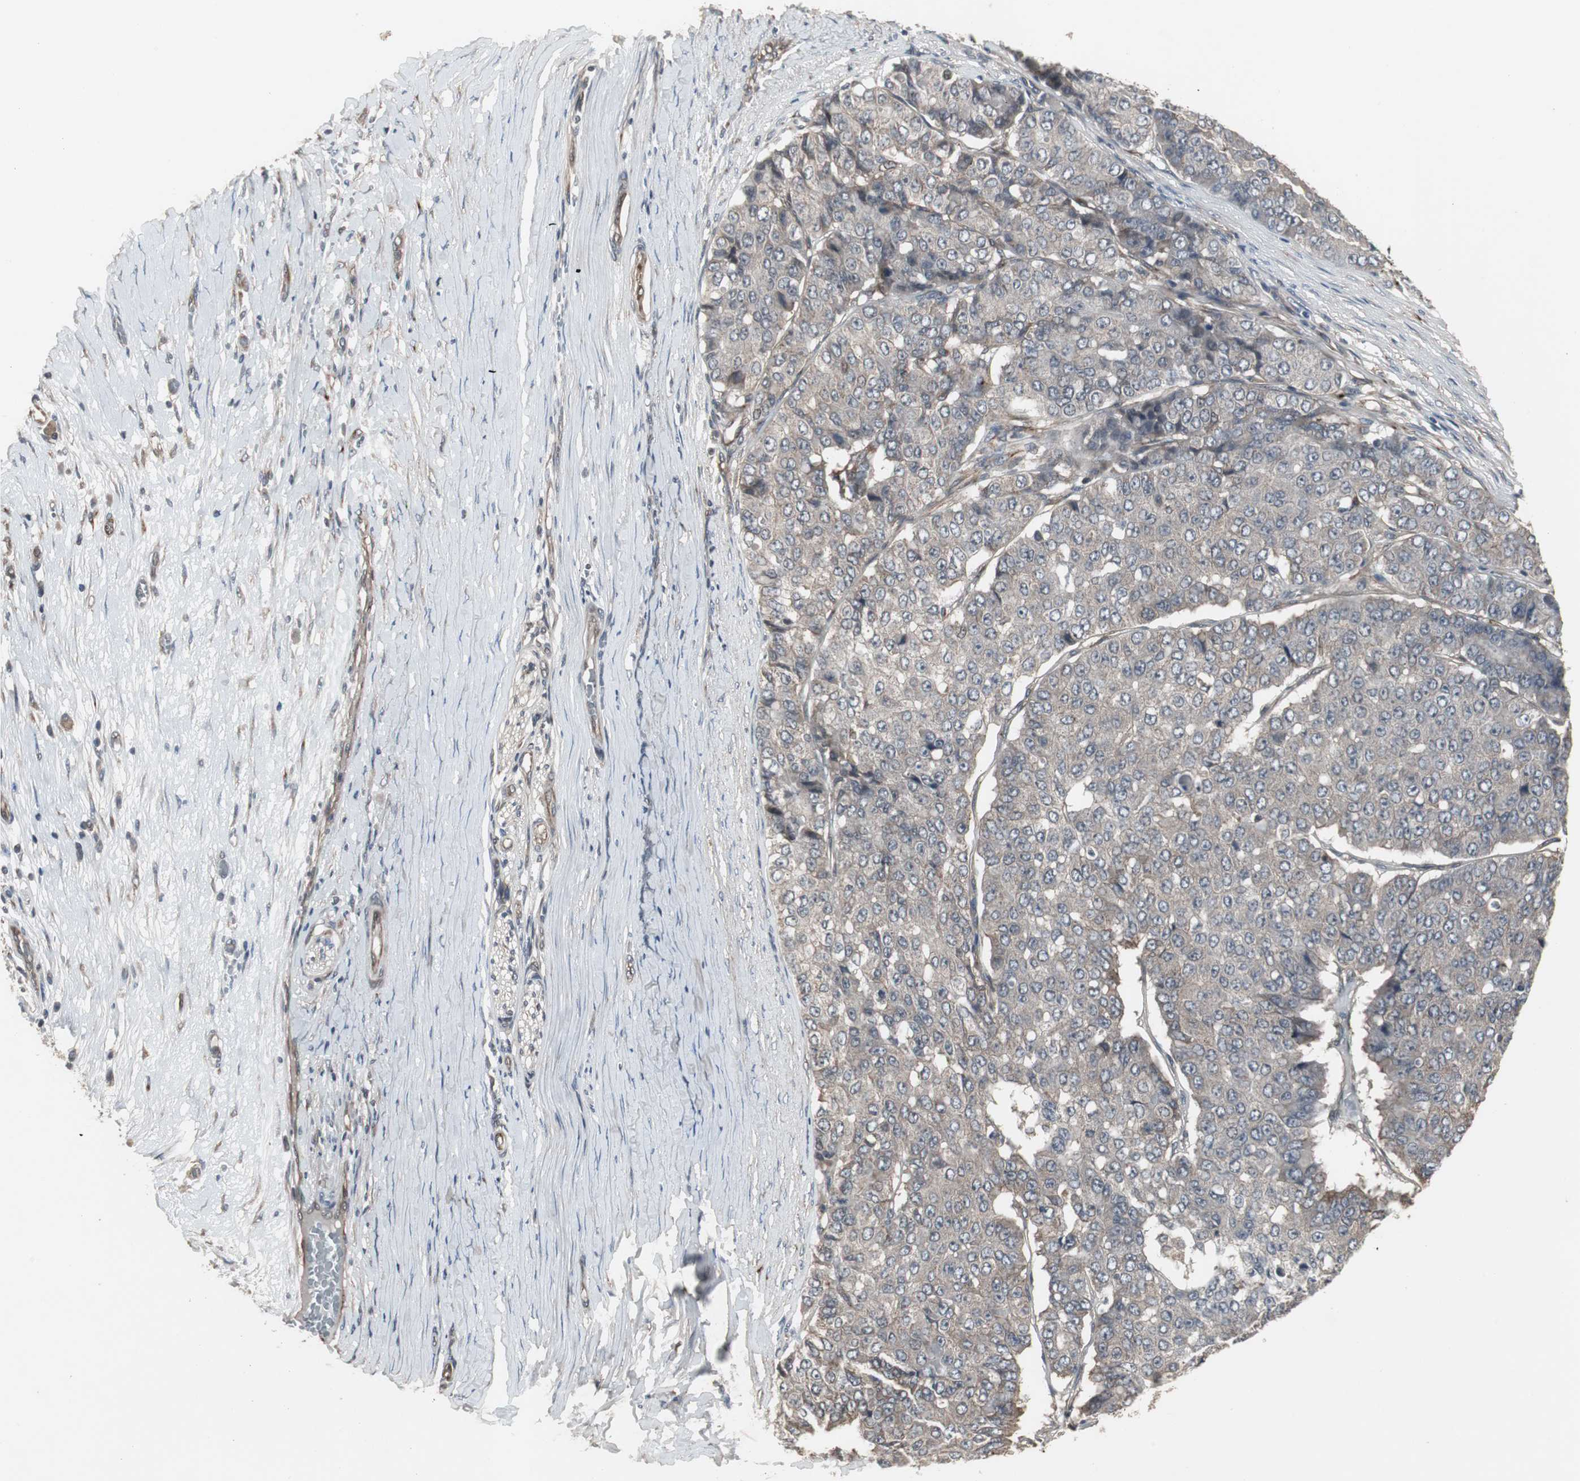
{"staining": {"intensity": "weak", "quantity": ">75%", "location": "cytoplasmic/membranous"}, "tissue": "pancreatic cancer", "cell_type": "Tumor cells", "image_type": "cancer", "snomed": [{"axis": "morphology", "description": "Adenocarcinoma, NOS"}, {"axis": "topography", "description": "Pancreas"}], "caption": "Immunohistochemistry (IHC) of human pancreatic adenocarcinoma shows low levels of weak cytoplasmic/membranous positivity in approximately >75% of tumor cells. (Stains: DAB (3,3'-diaminobenzidine) in brown, nuclei in blue, Microscopy: brightfield microscopy at high magnification).", "gene": "ATP2B2", "patient": {"sex": "male", "age": 50}}